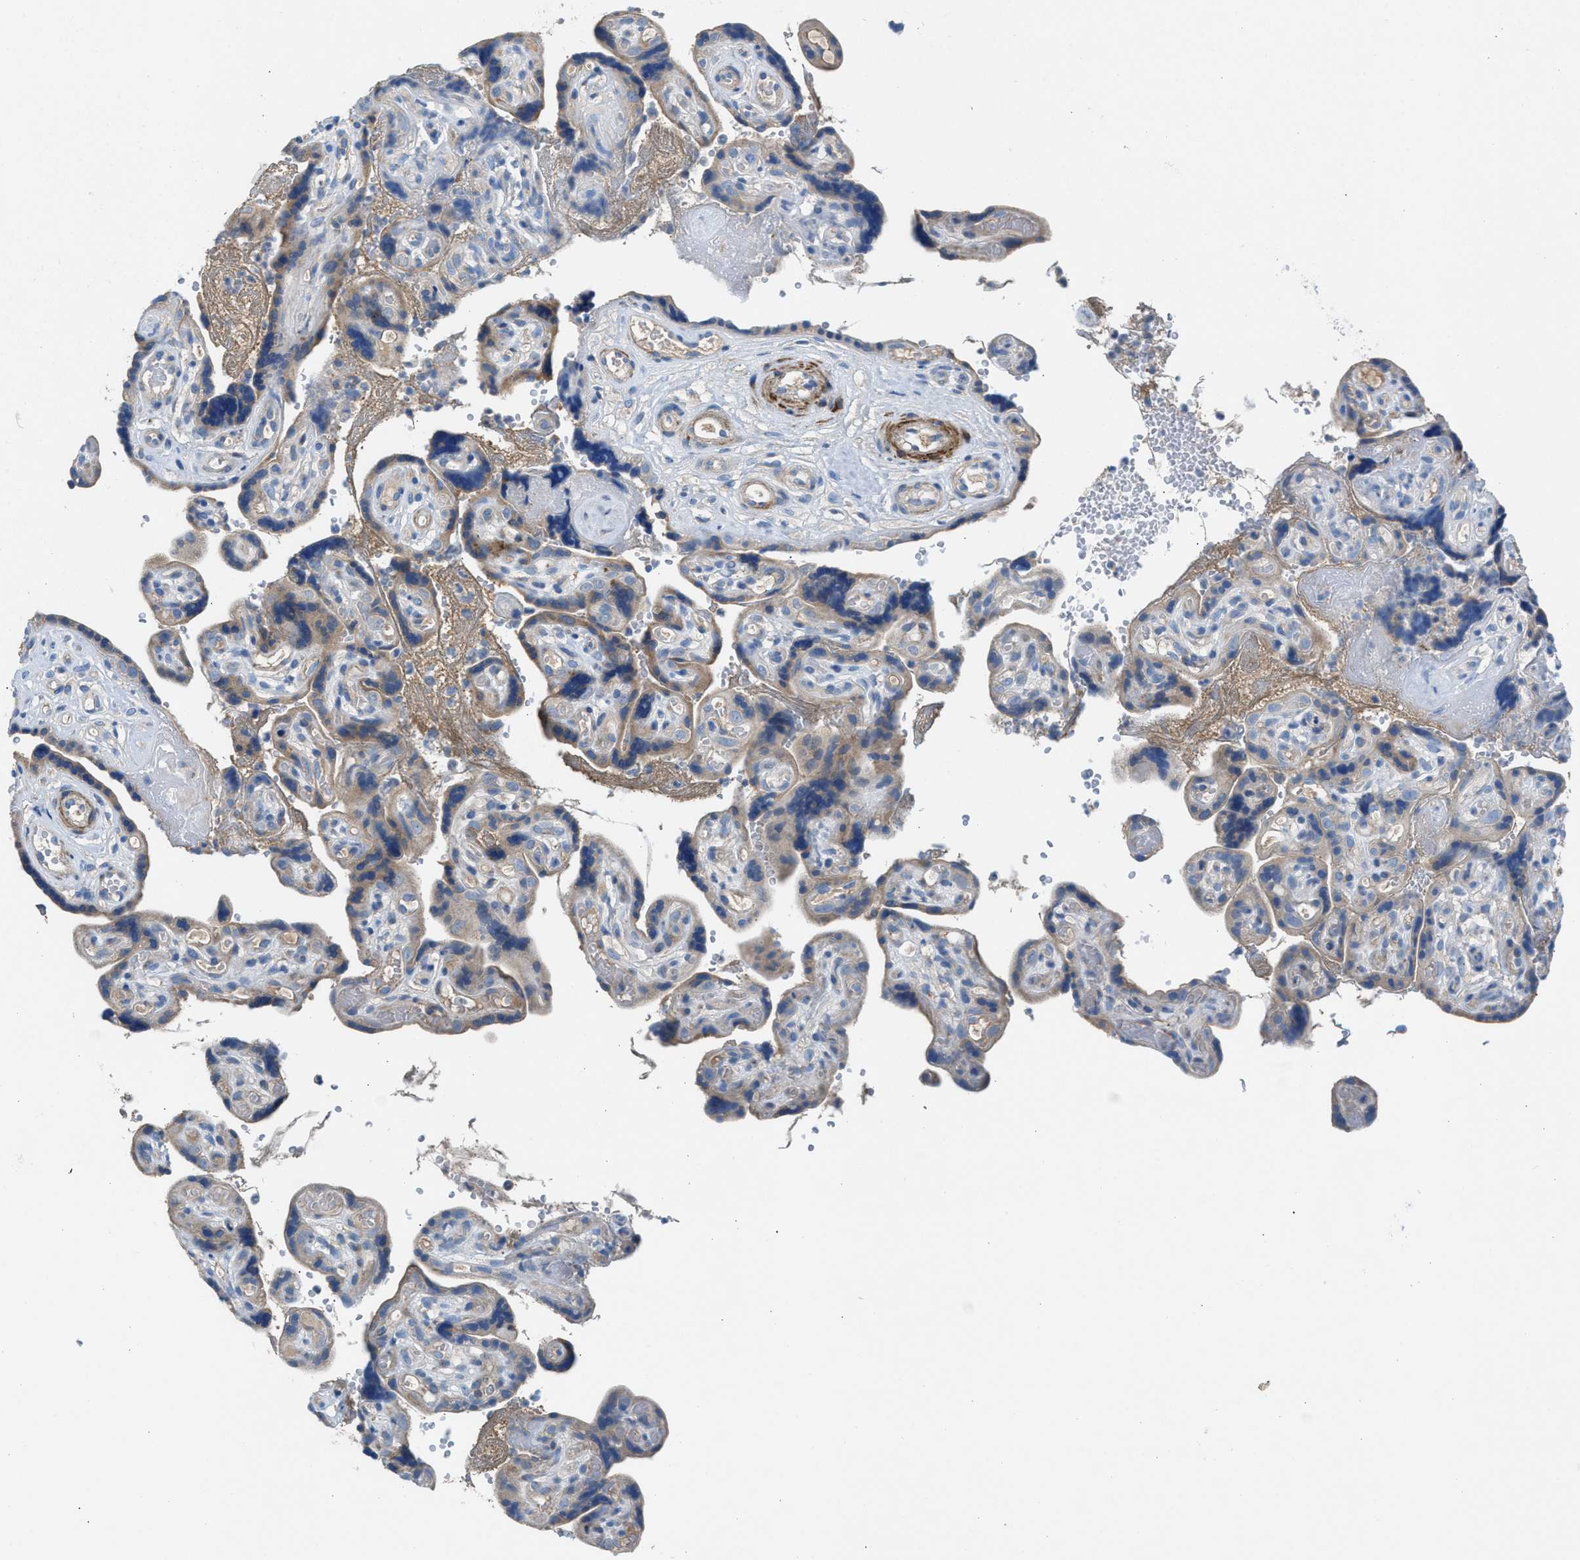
{"staining": {"intensity": "weak", "quantity": "<25%", "location": "cytoplasmic/membranous"}, "tissue": "placenta", "cell_type": "Decidual cells", "image_type": "normal", "snomed": [{"axis": "morphology", "description": "Normal tissue, NOS"}, {"axis": "topography", "description": "Placenta"}], "caption": "Decidual cells show no significant positivity in benign placenta.", "gene": "AOAH", "patient": {"sex": "female", "age": 30}}